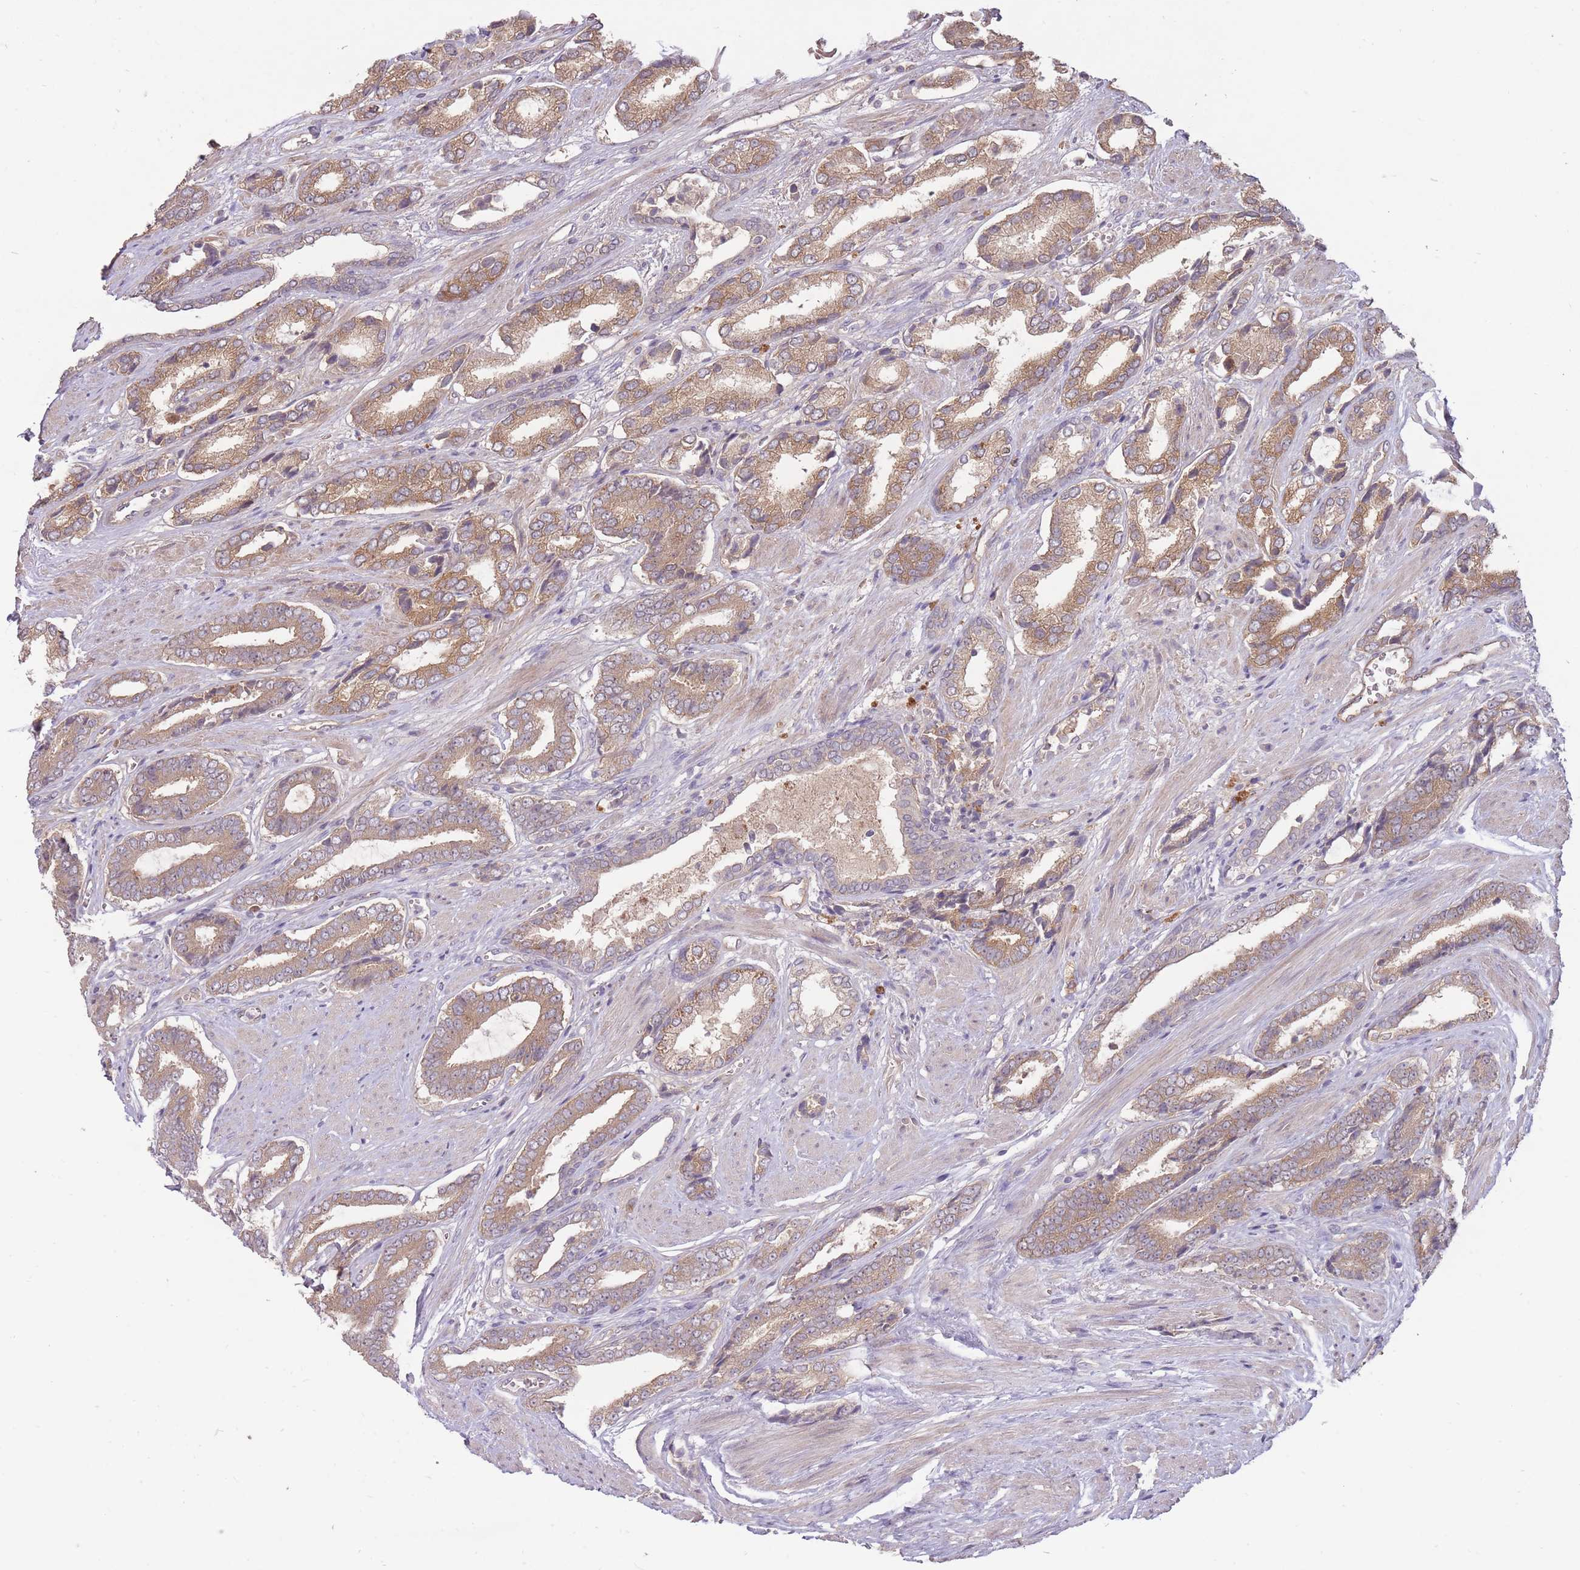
{"staining": {"intensity": "moderate", "quantity": ">75%", "location": "cytoplasmic/membranous"}, "tissue": "prostate cancer", "cell_type": "Tumor cells", "image_type": "cancer", "snomed": [{"axis": "morphology", "description": "Adenocarcinoma, NOS"}, {"axis": "topography", "description": "Prostate and seminal vesicle, NOS"}], "caption": "Protein staining by immunohistochemistry exhibits moderate cytoplasmic/membranous staining in approximately >75% of tumor cells in prostate cancer. Using DAB (brown) and hematoxylin (blue) stains, captured at high magnification using brightfield microscopy.", "gene": "LRATD2", "patient": {"sex": "male", "age": 76}}